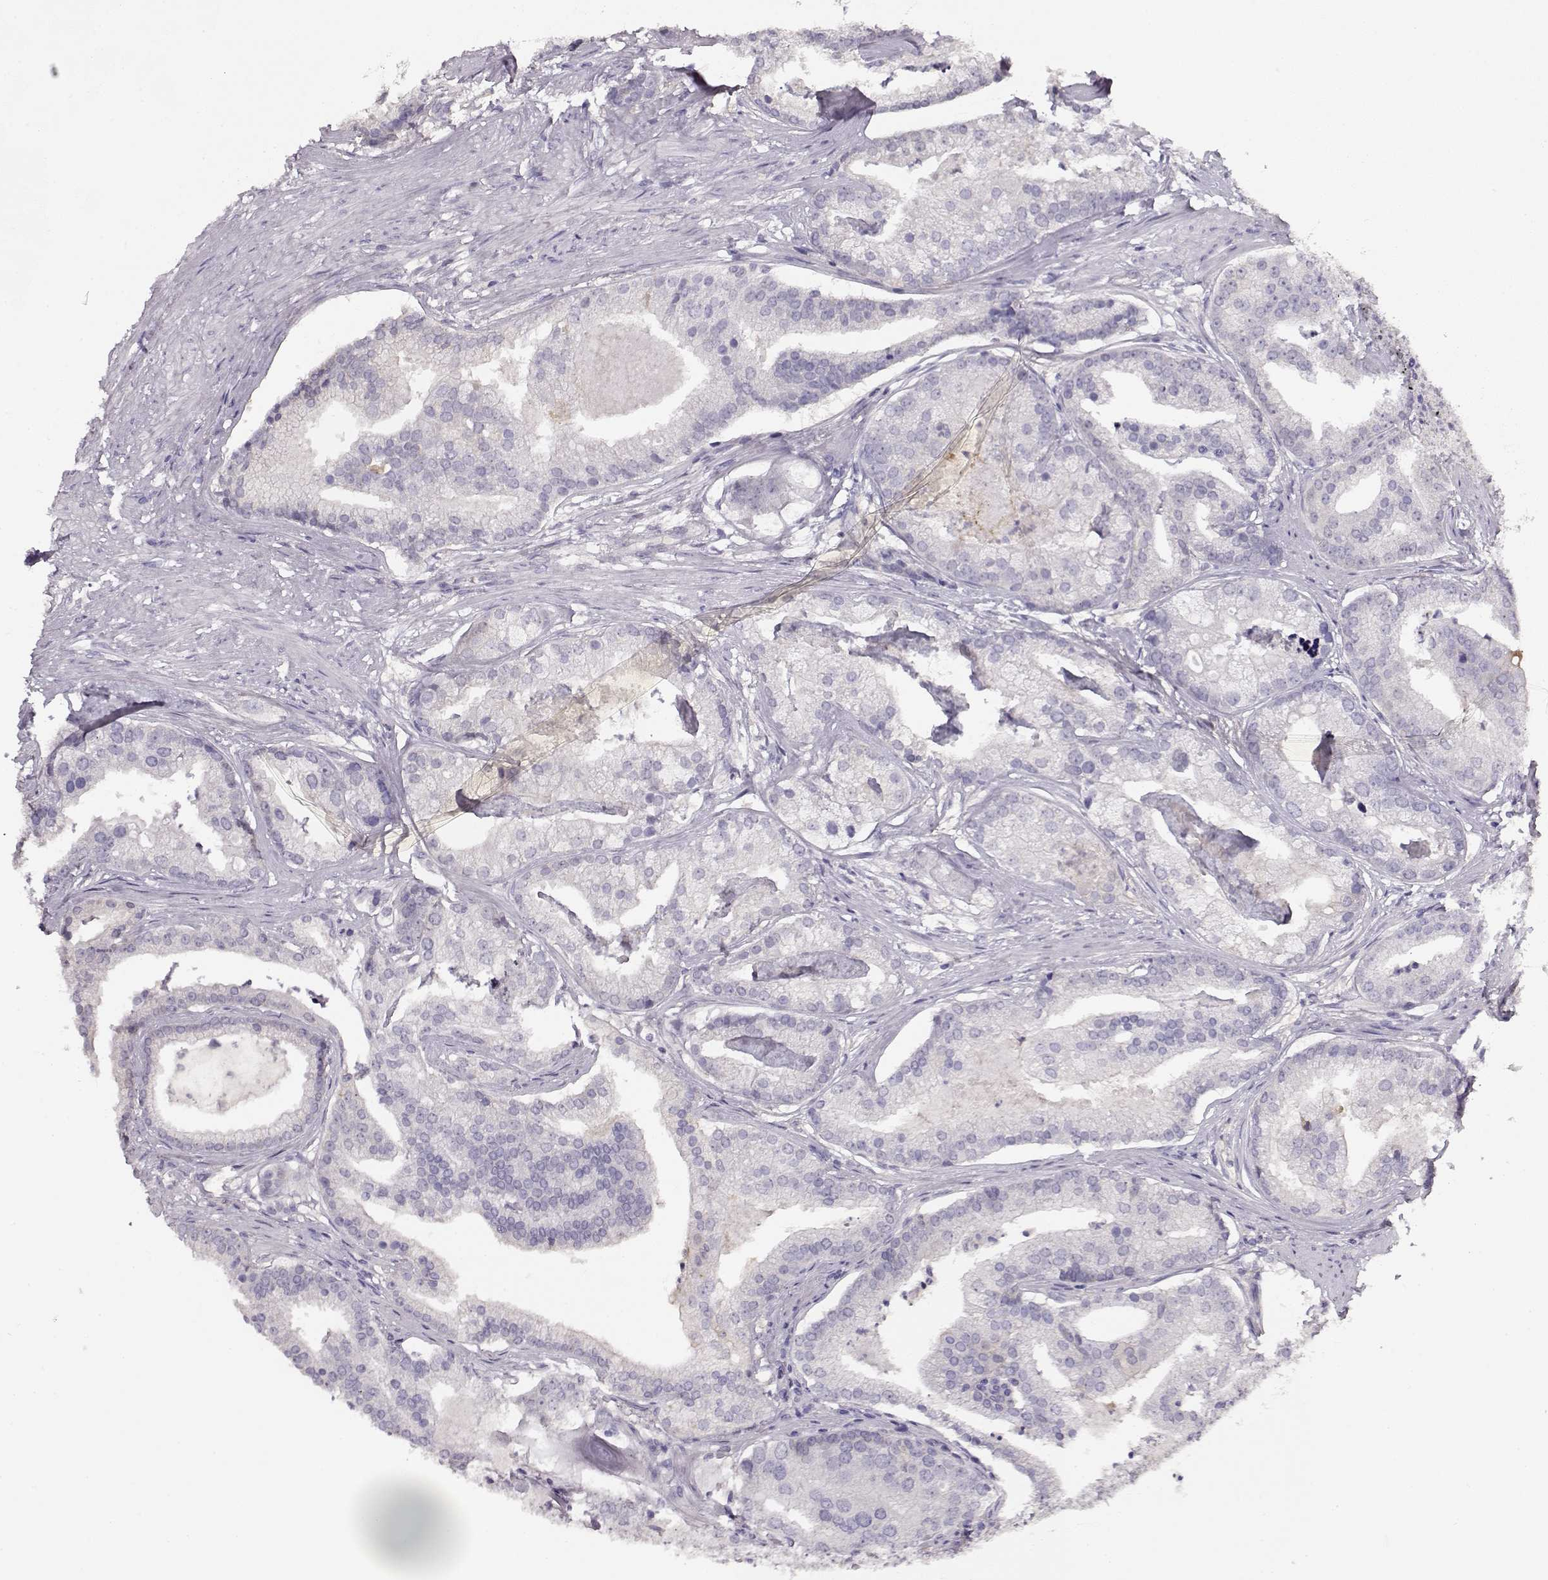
{"staining": {"intensity": "negative", "quantity": "none", "location": "none"}, "tissue": "prostate cancer", "cell_type": "Tumor cells", "image_type": "cancer", "snomed": [{"axis": "morphology", "description": "Adenocarcinoma, NOS"}, {"axis": "topography", "description": "Prostate and seminal vesicle, NOS"}, {"axis": "topography", "description": "Prostate"}], "caption": "An image of human prostate adenocarcinoma is negative for staining in tumor cells.", "gene": "NDRG4", "patient": {"sex": "male", "age": 44}}